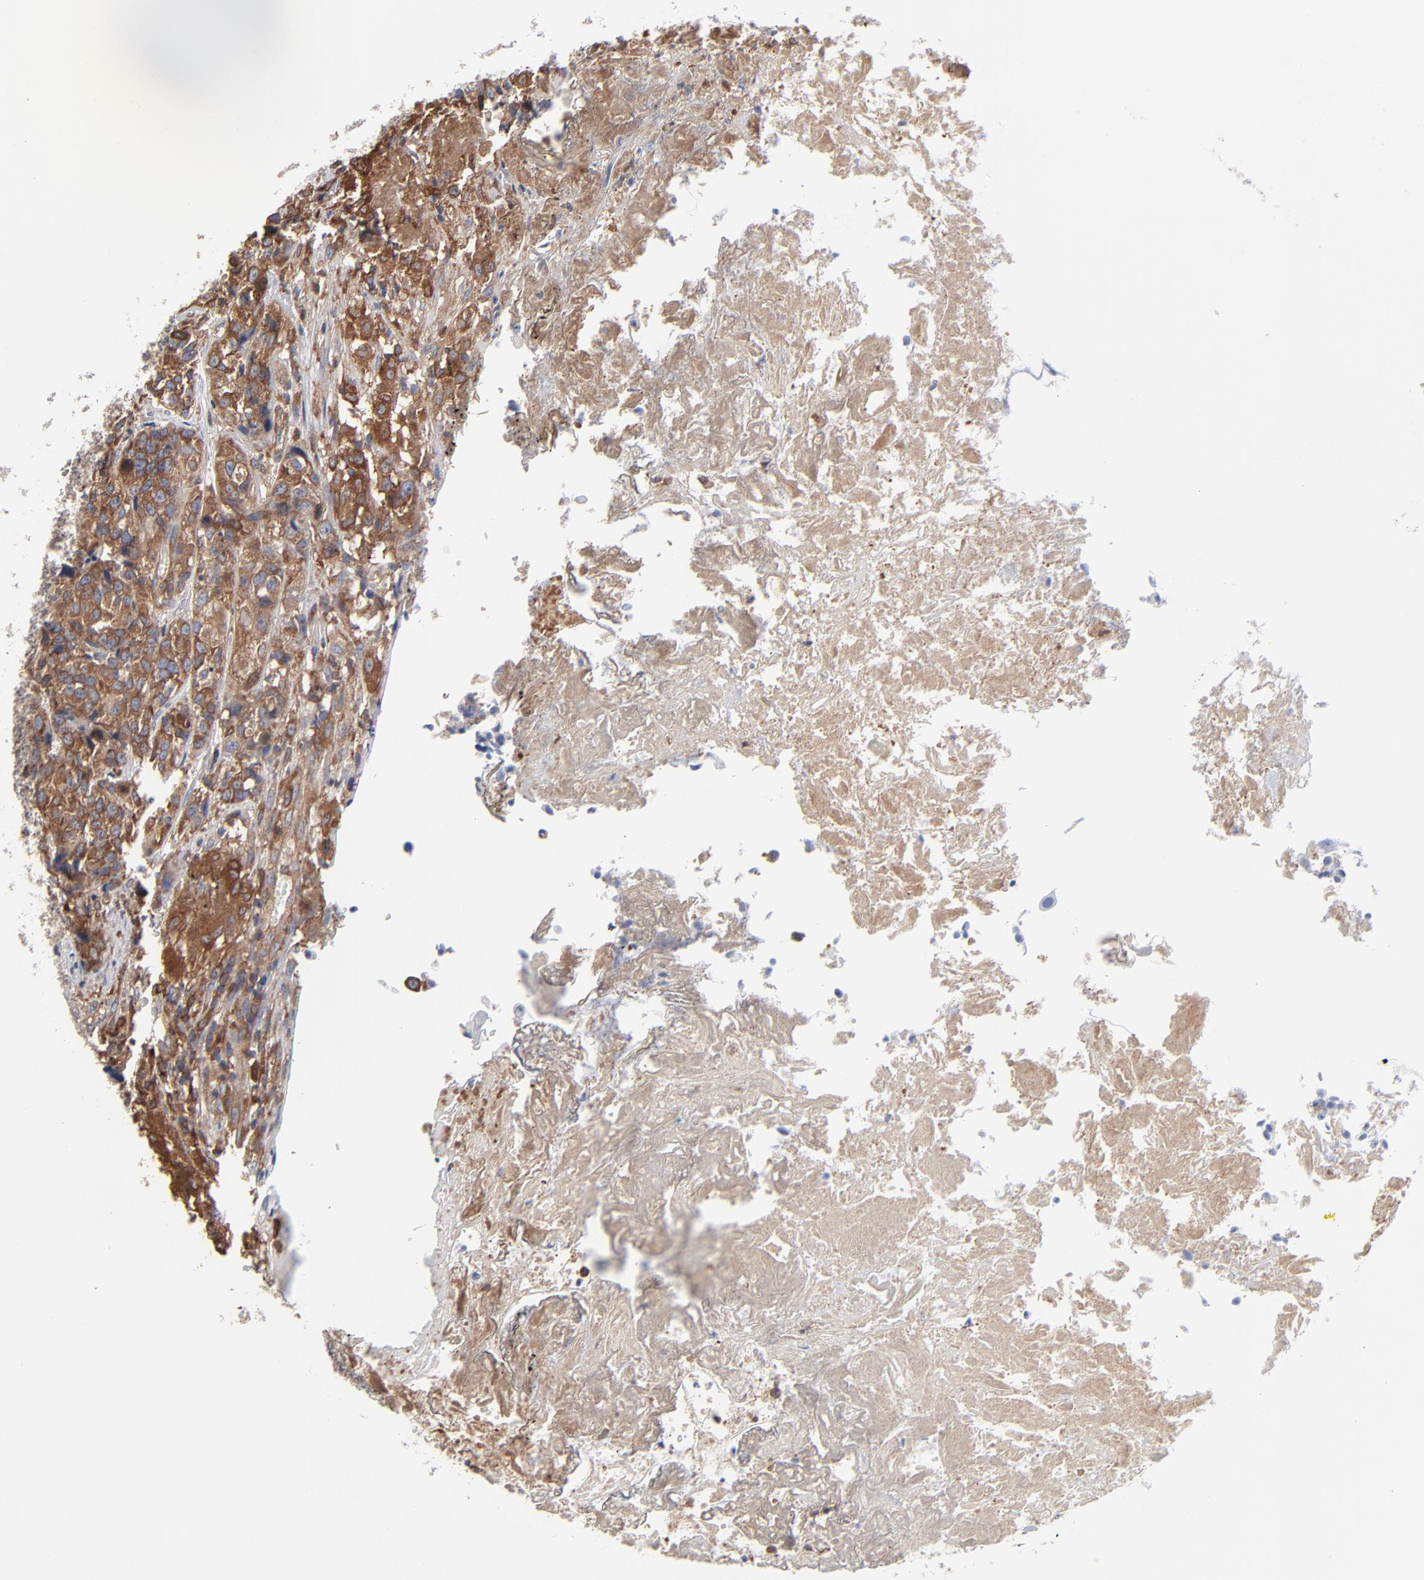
{"staining": {"intensity": "moderate", "quantity": ">75%", "location": "cytoplasmic/membranous"}, "tissue": "urothelial cancer", "cell_type": "Tumor cells", "image_type": "cancer", "snomed": [{"axis": "morphology", "description": "Urothelial carcinoma, High grade"}, {"axis": "topography", "description": "Urinary bladder"}], "caption": "A micrograph showing moderate cytoplasmic/membranous expression in approximately >75% of tumor cells in urothelial cancer, as visualized by brown immunohistochemical staining.", "gene": "MAP2K1", "patient": {"sex": "female", "age": 81}}